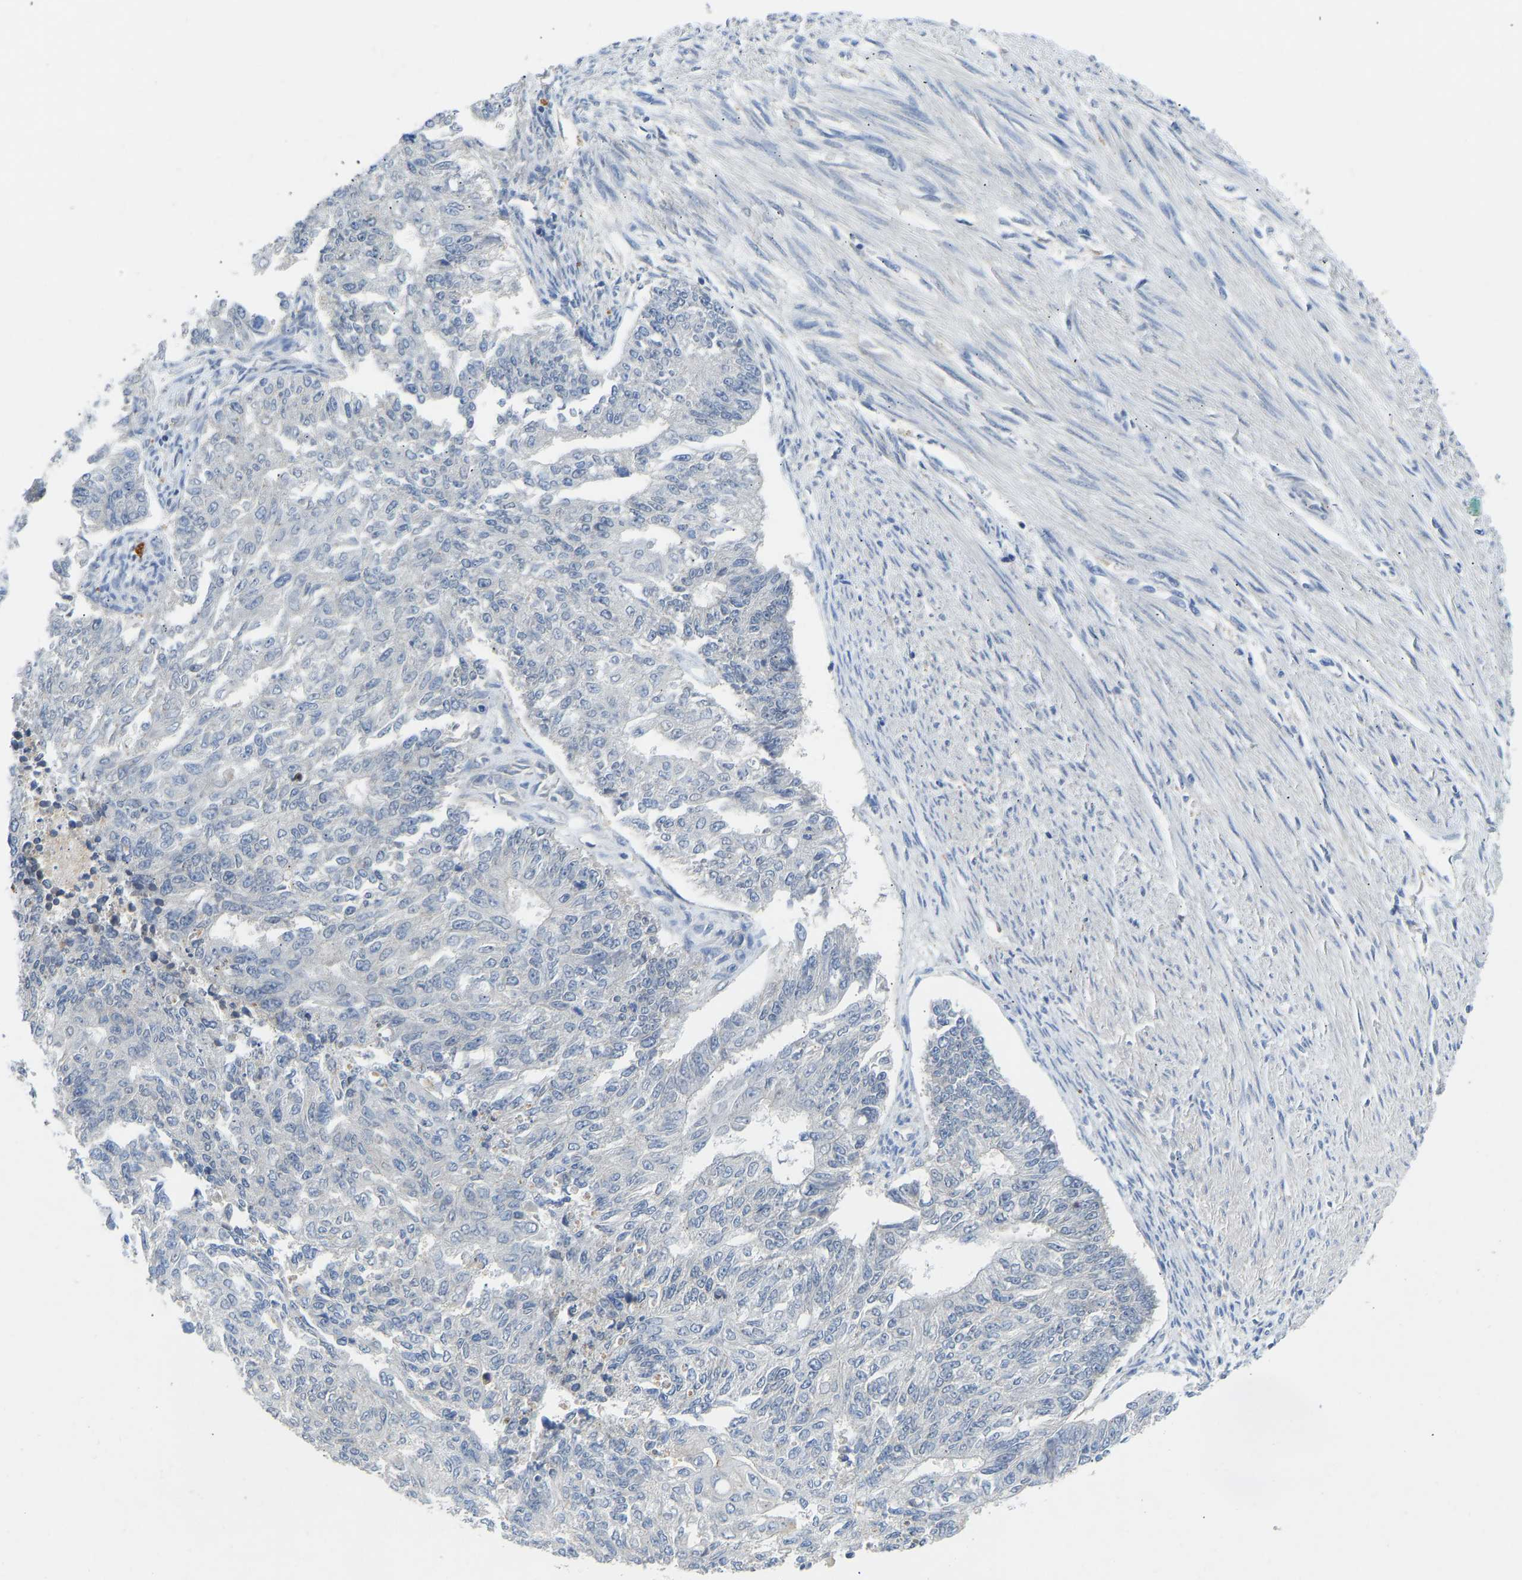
{"staining": {"intensity": "negative", "quantity": "none", "location": "none"}, "tissue": "endometrial cancer", "cell_type": "Tumor cells", "image_type": "cancer", "snomed": [{"axis": "morphology", "description": "Adenocarcinoma, NOS"}, {"axis": "topography", "description": "Endometrium"}], "caption": "This is a micrograph of immunohistochemistry (IHC) staining of adenocarcinoma (endometrial), which shows no positivity in tumor cells.", "gene": "NDRG3", "patient": {"sex": "female", "age": 32}}